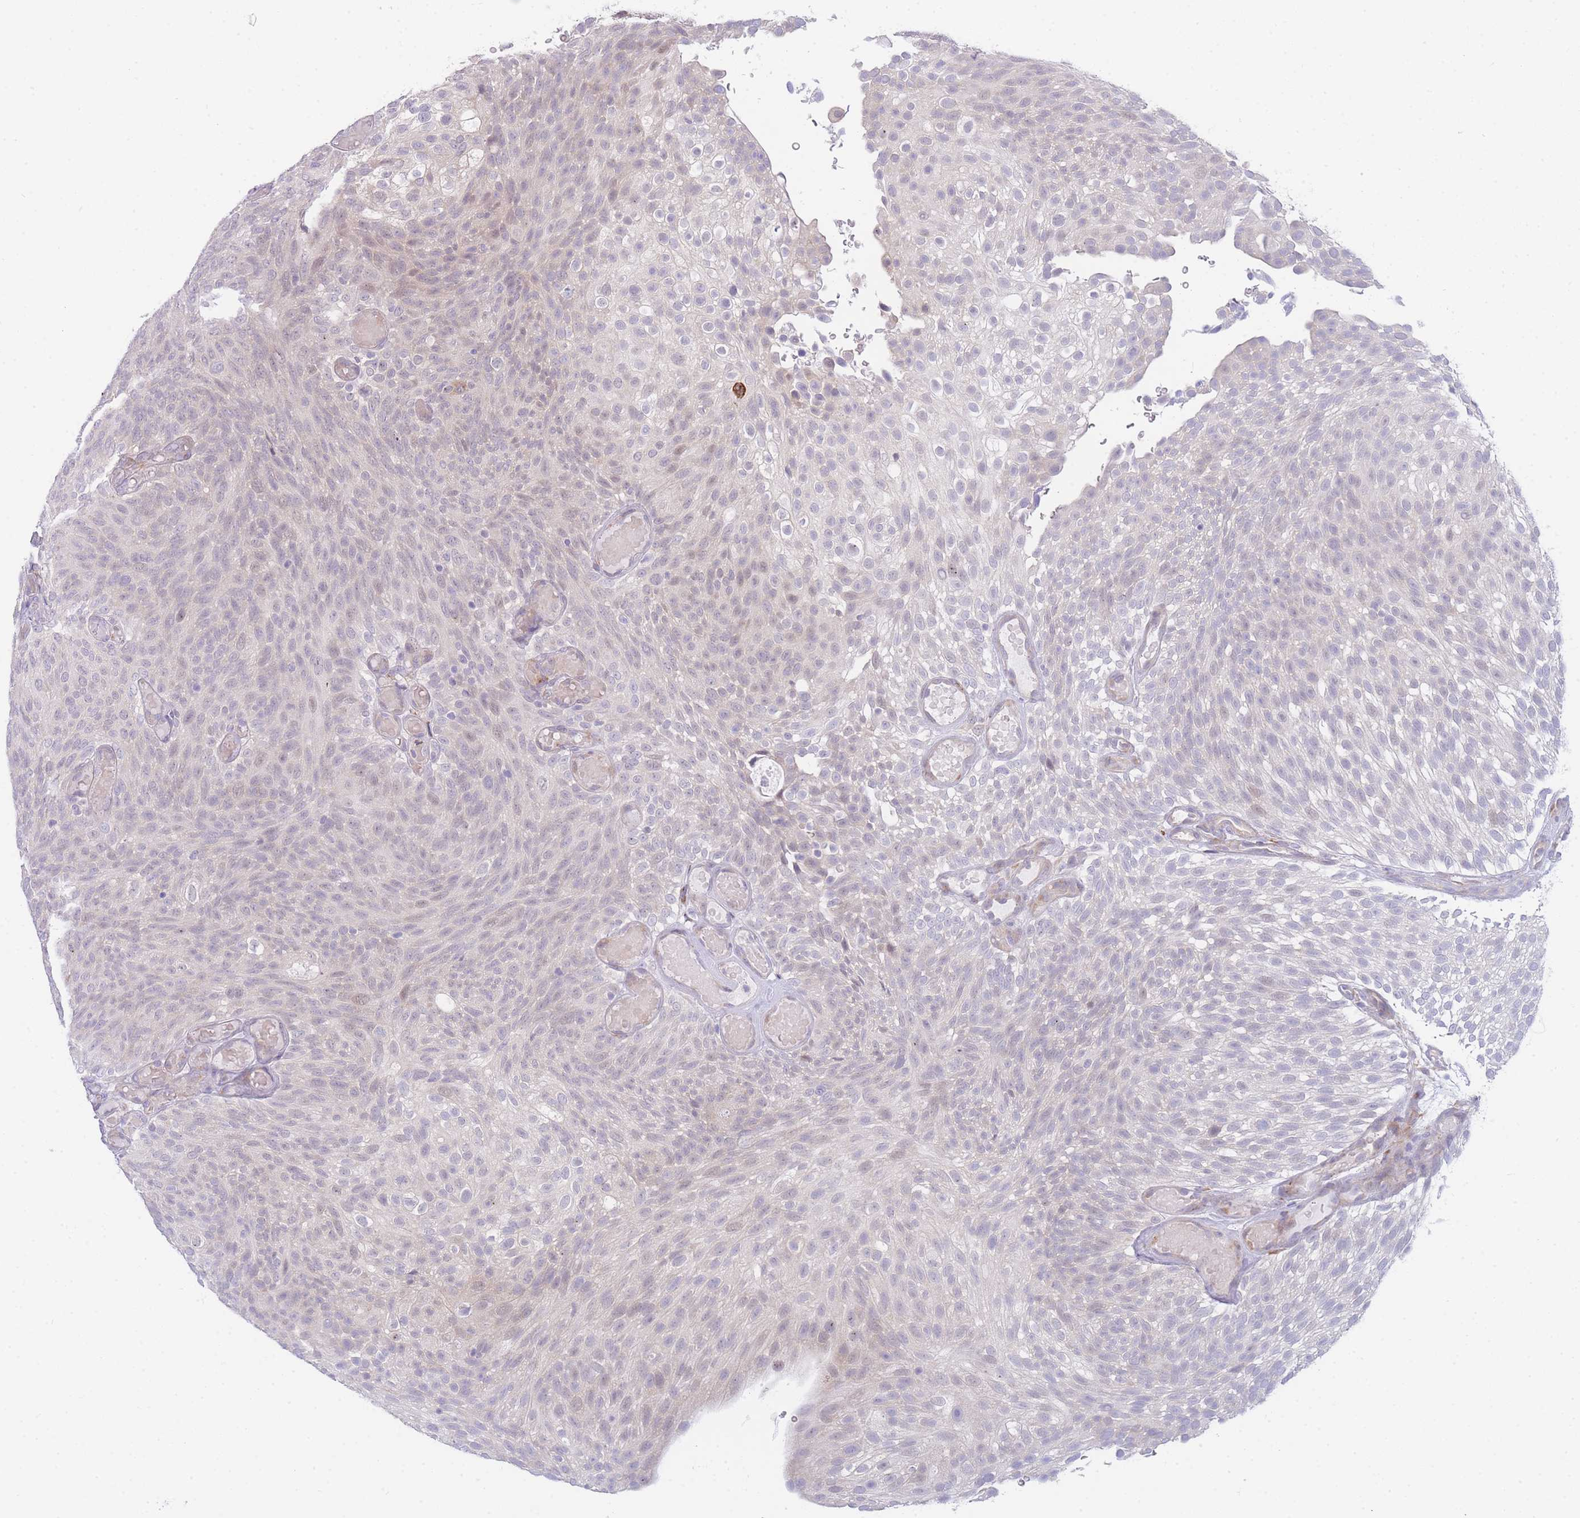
{"staining": {"intensity": "negative", "quantity": "none", "location": "none"}, "tissue": "urothelial cancer", "cell_type": "Tumor cells", "image_type": "cancer", "snomed": [{"axis": "morphology", "description": "Urothelial carcinoma, Low grade"}, {"axis": "topography", "description": "Urinary bladder"}], "caption": "Urothelial cancer was stained to show a protein in brown. There is no significant expression in tumor cells. (DAB (3,3'-diaminobenzidine) immunohistochemistry visualized using brightfield microscopy, high magnification).", "gene": "ZNF510", "patient": {"sex": "male", "age": 78}}